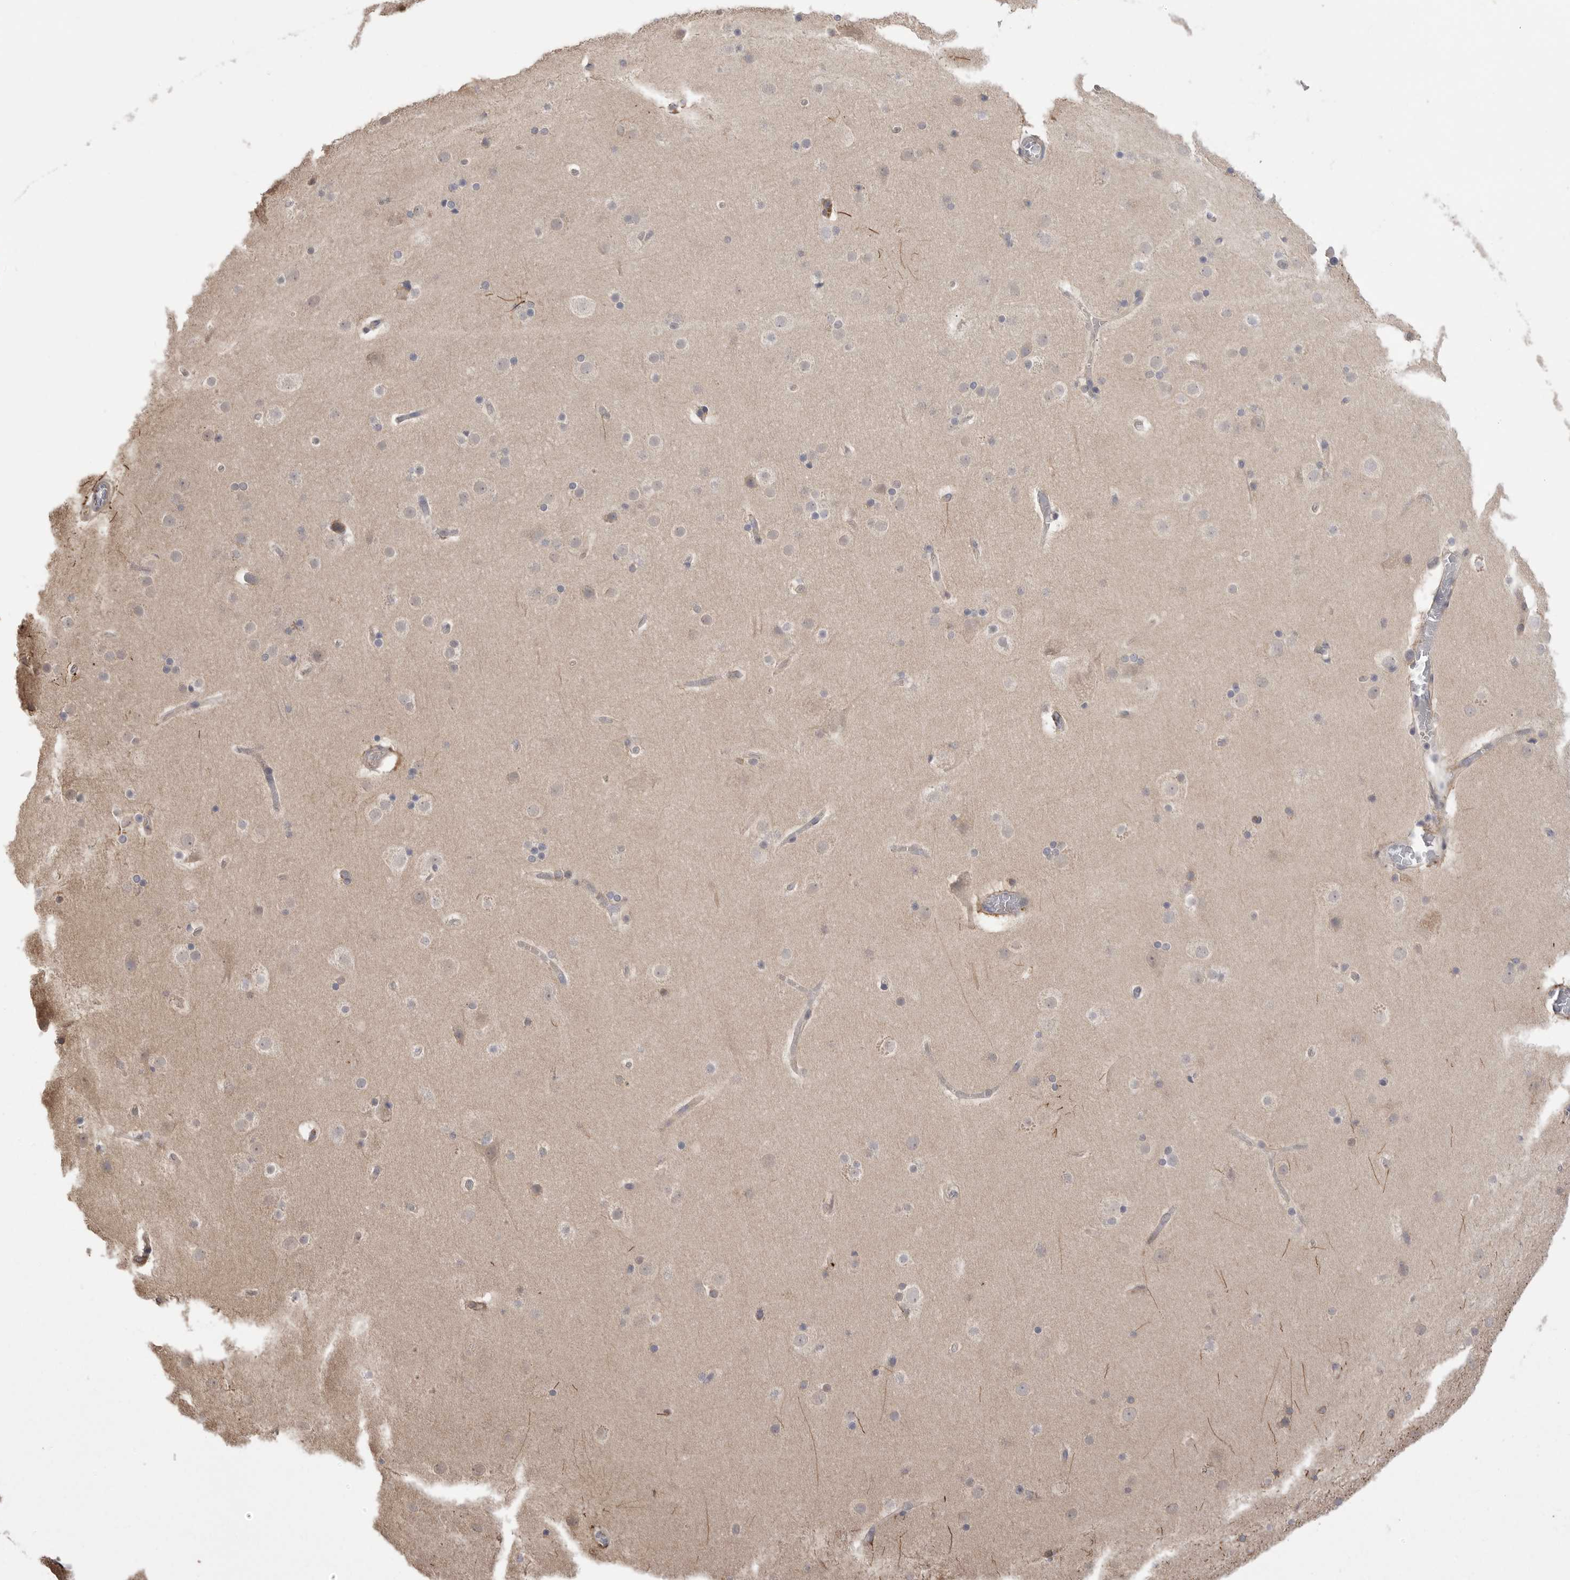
{"staining": {"intensity": "weak", "quantity": ">75%", "location": "cytoplasmic/membranous"}, "tissue": "cerebral cortex", "cell_type": "Endothelial cells", "image_type": "normal", "snomed": [{"axis": "morphology", "description": "Normal tissue, NOS"}, {"axis": "topography", "description": "Cerebral cortex"}], "caption": "An IHC histopathology image of normal tissue is shown. Protein staining in brown labels weak cytoplasmic/membranous positivity in cerebral cortex within endothelial cells.", "gene": "TOP2A", "patient": {"sex": "male", "age": 57}}